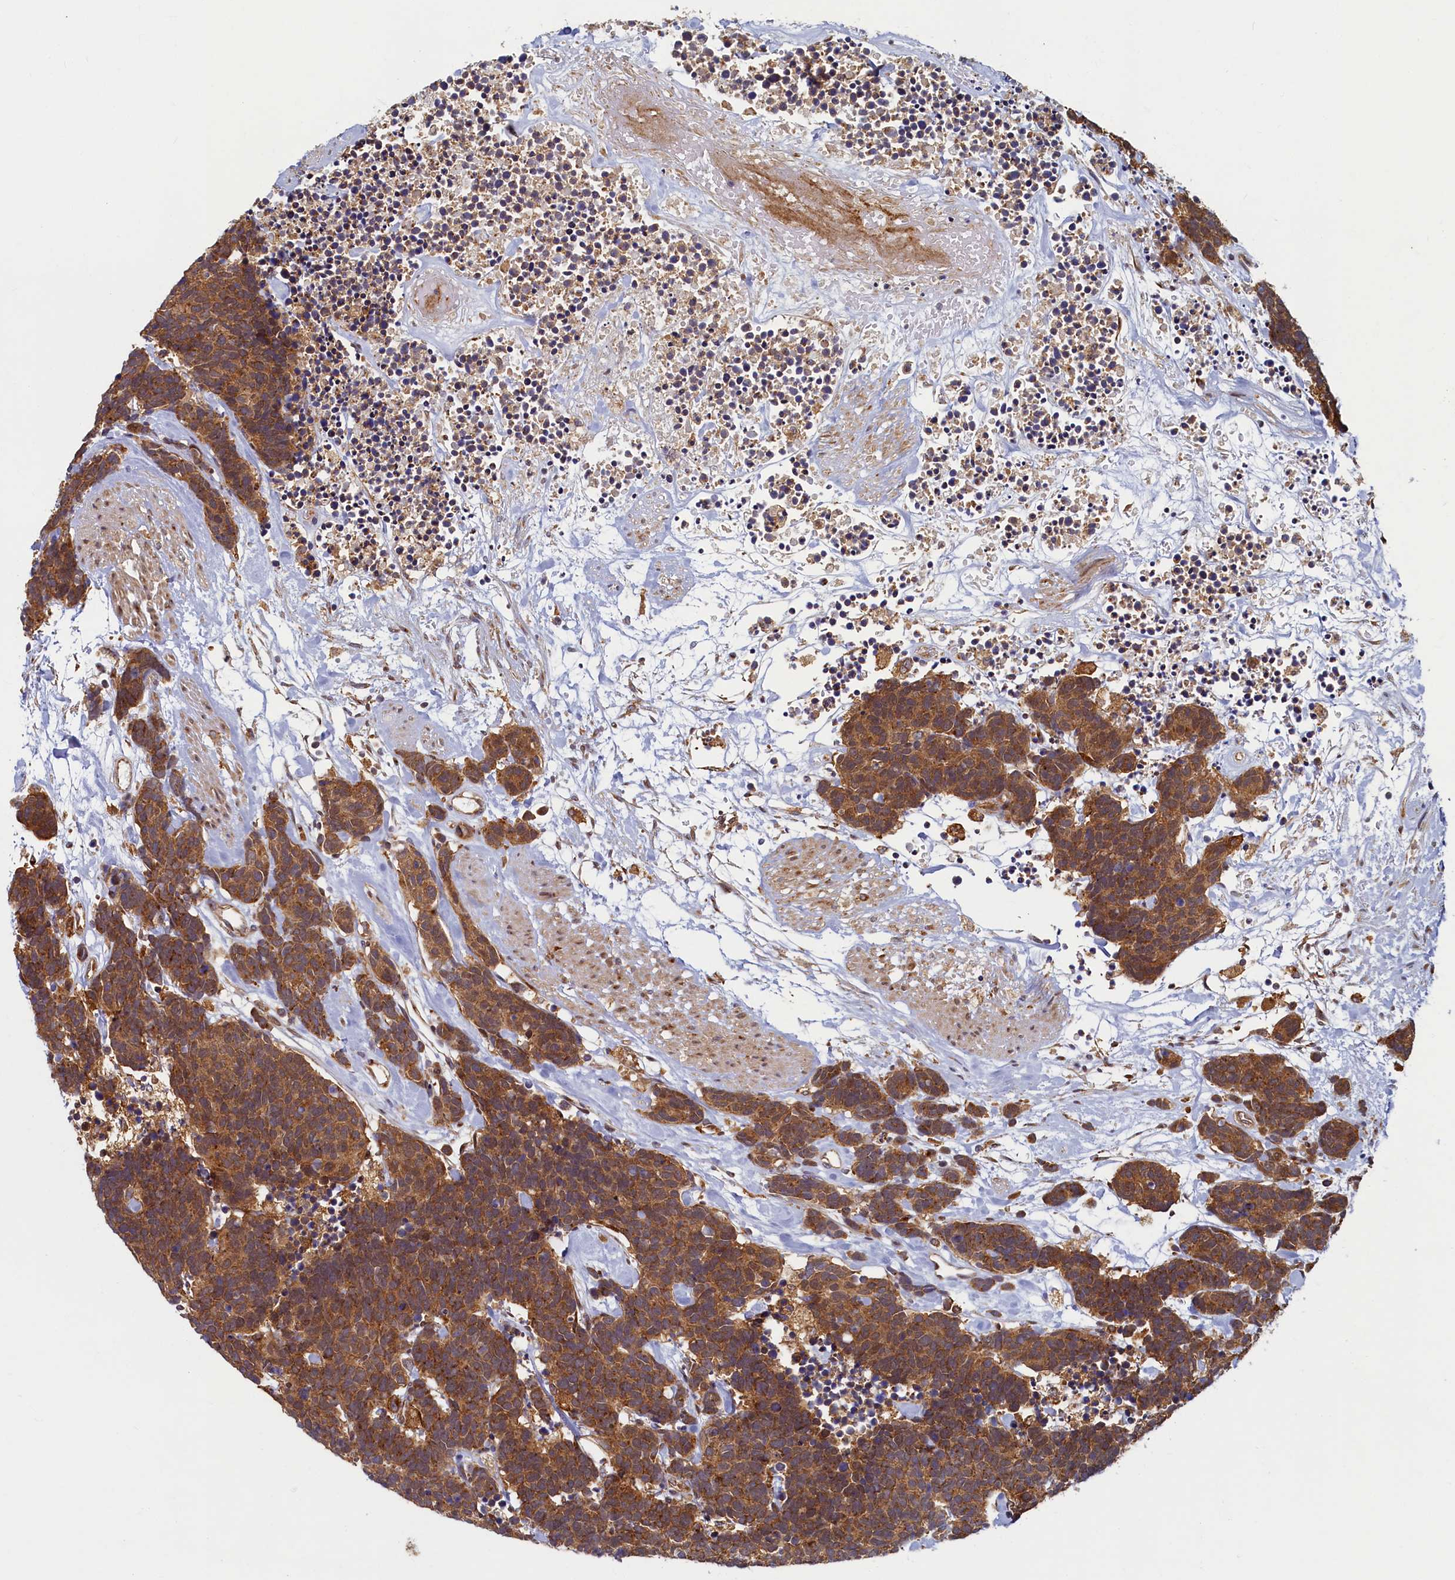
{"staining": {"intensity": "moderate", "quantity": ">75%", "location": "cytoplasmic/membranous"}, "tissue": "carcinoid", "cell_type": "Tumor cells", "image_type": "cancer", "snomed": [{"axis": "morphology", "description": "Carcinoma, NOS"}, {"axis": "morphology", "description": "Carcinoid, malignant, NOS"}, {"axis": "topography", "description": "Urinary bladder"}], "caption": "Carcinoid was stained to show a protein in brown. There is medium levels of moderate cytoplasmic/membranous positivity in approximately >75% of tumor cells. (DAB IHC, brown staining for protein, blue staining for nuclei).", "gene": "STX12", "patient": {"sex": "male", "age": 57}}